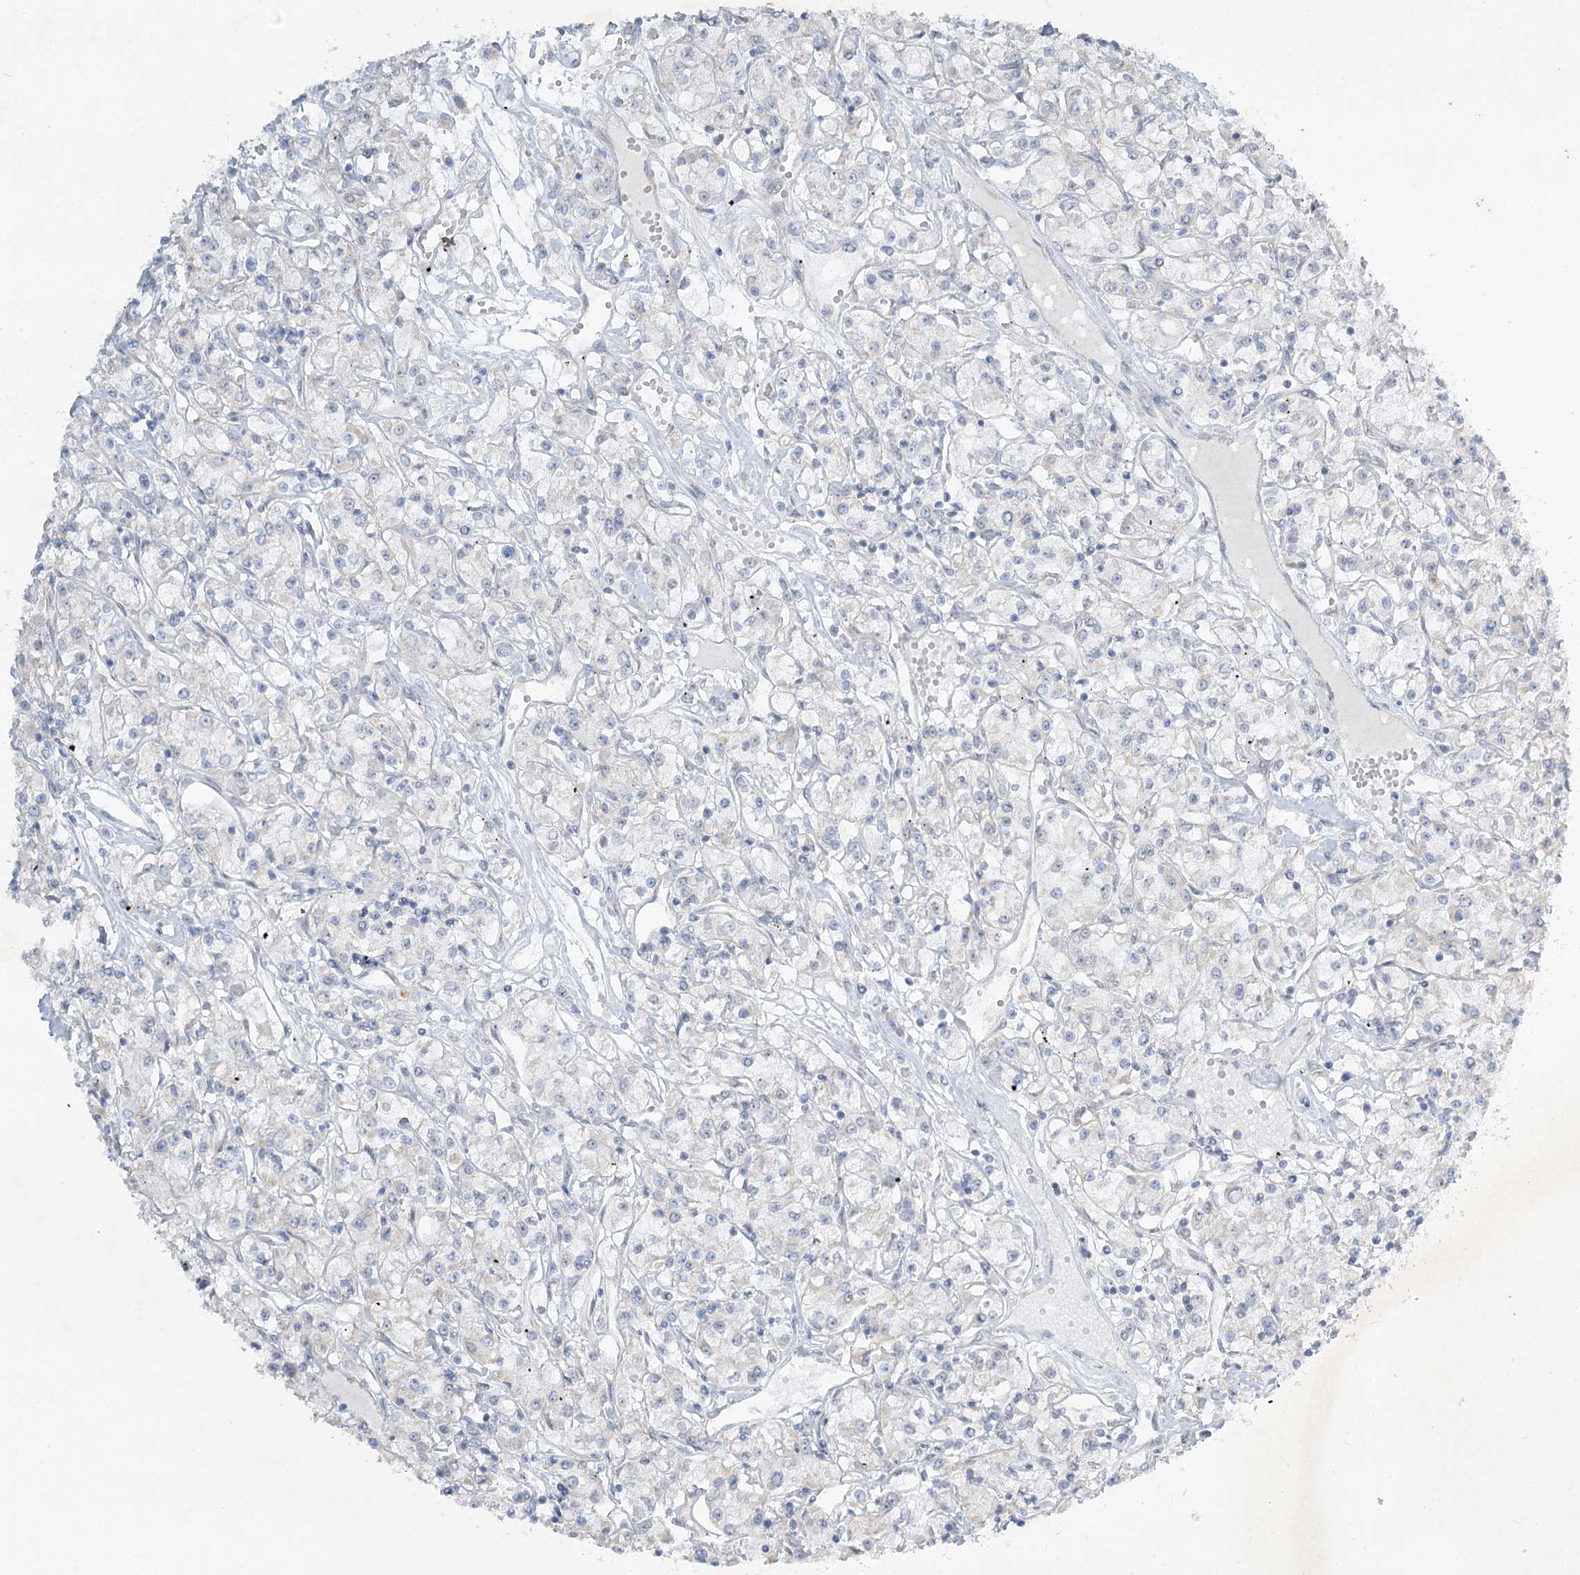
{"staining": {"intensity": "negative", "quantity": "none", "location": "none"}, "tissue": "renal cancer", "cell_type": "Tumor cells", "image_type": "cancer", "snomed": [{"axis": "morphology", "description": "Adenocarcinoma, NOS"}, {"axis": "topography", "description": "Kidney"}], "caption": "There is no significant expression in tumor cells of renal adenocarcinoma. (DAB immunohistochemistry, high magnification).", "gene": "ABITRAM", "patient": {"sex": "female", "age": 59}}